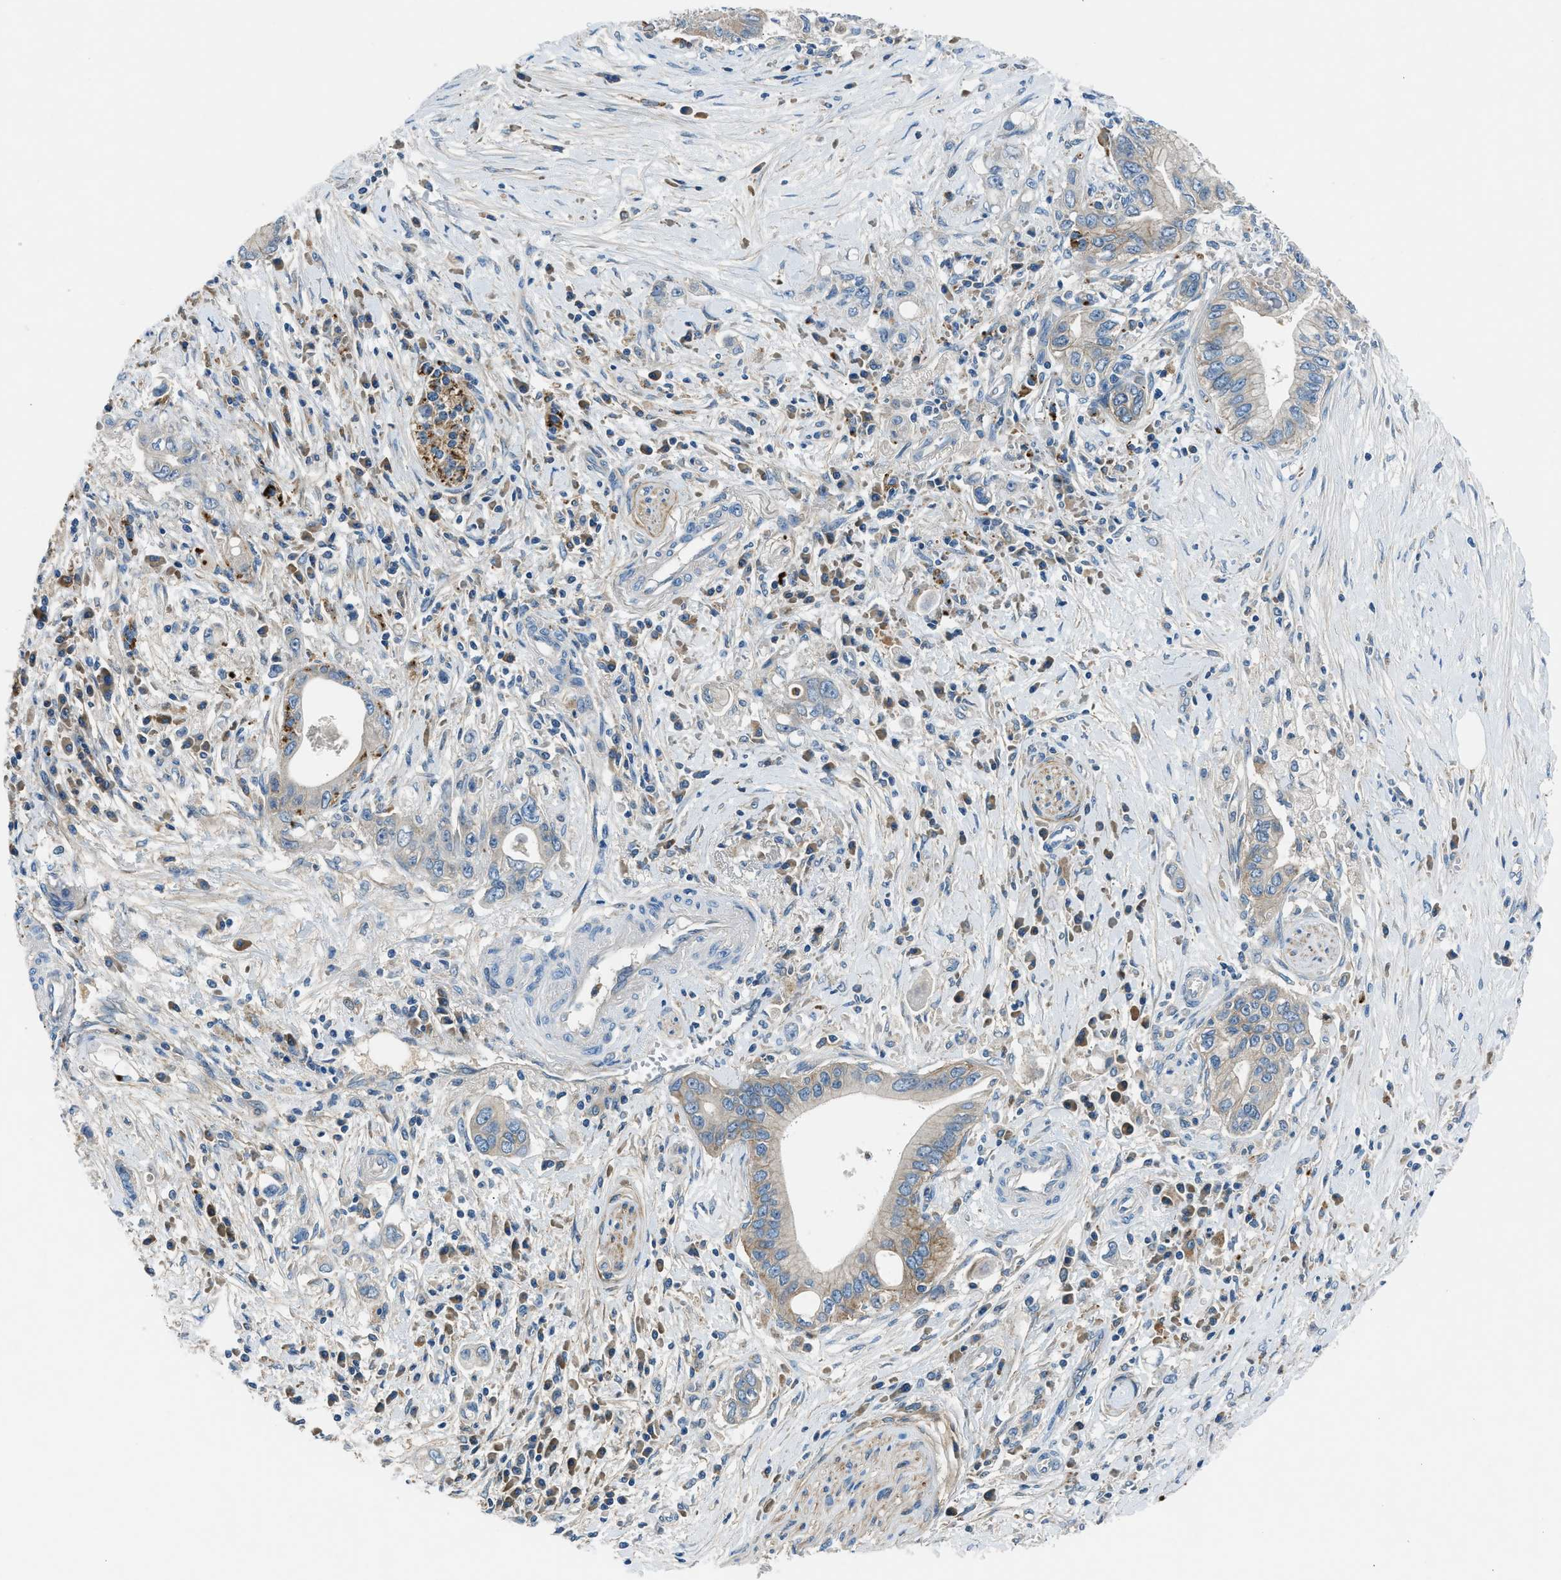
{"staining": {"intensity": "weak", "quantity": "<25%", "location": "cytoplasmic/membranous"}, "tissue": "pancreatic cancer", "cell_type": "Tumor cells", "image_type": "cancer", "snomed": [{"axis": "morphology", "description": "Adenocarcinoma, NOS"}, {"axis": "topography", "description": "Pancreas"}], "caption": "This is a histopathology image of immunohistochemistry staining of pancreatic cancer (adenocarcinoma), which shows no staining in tumor cells.", "gene": "BMP1", "patient": {"sex": "female", "age": 73}}